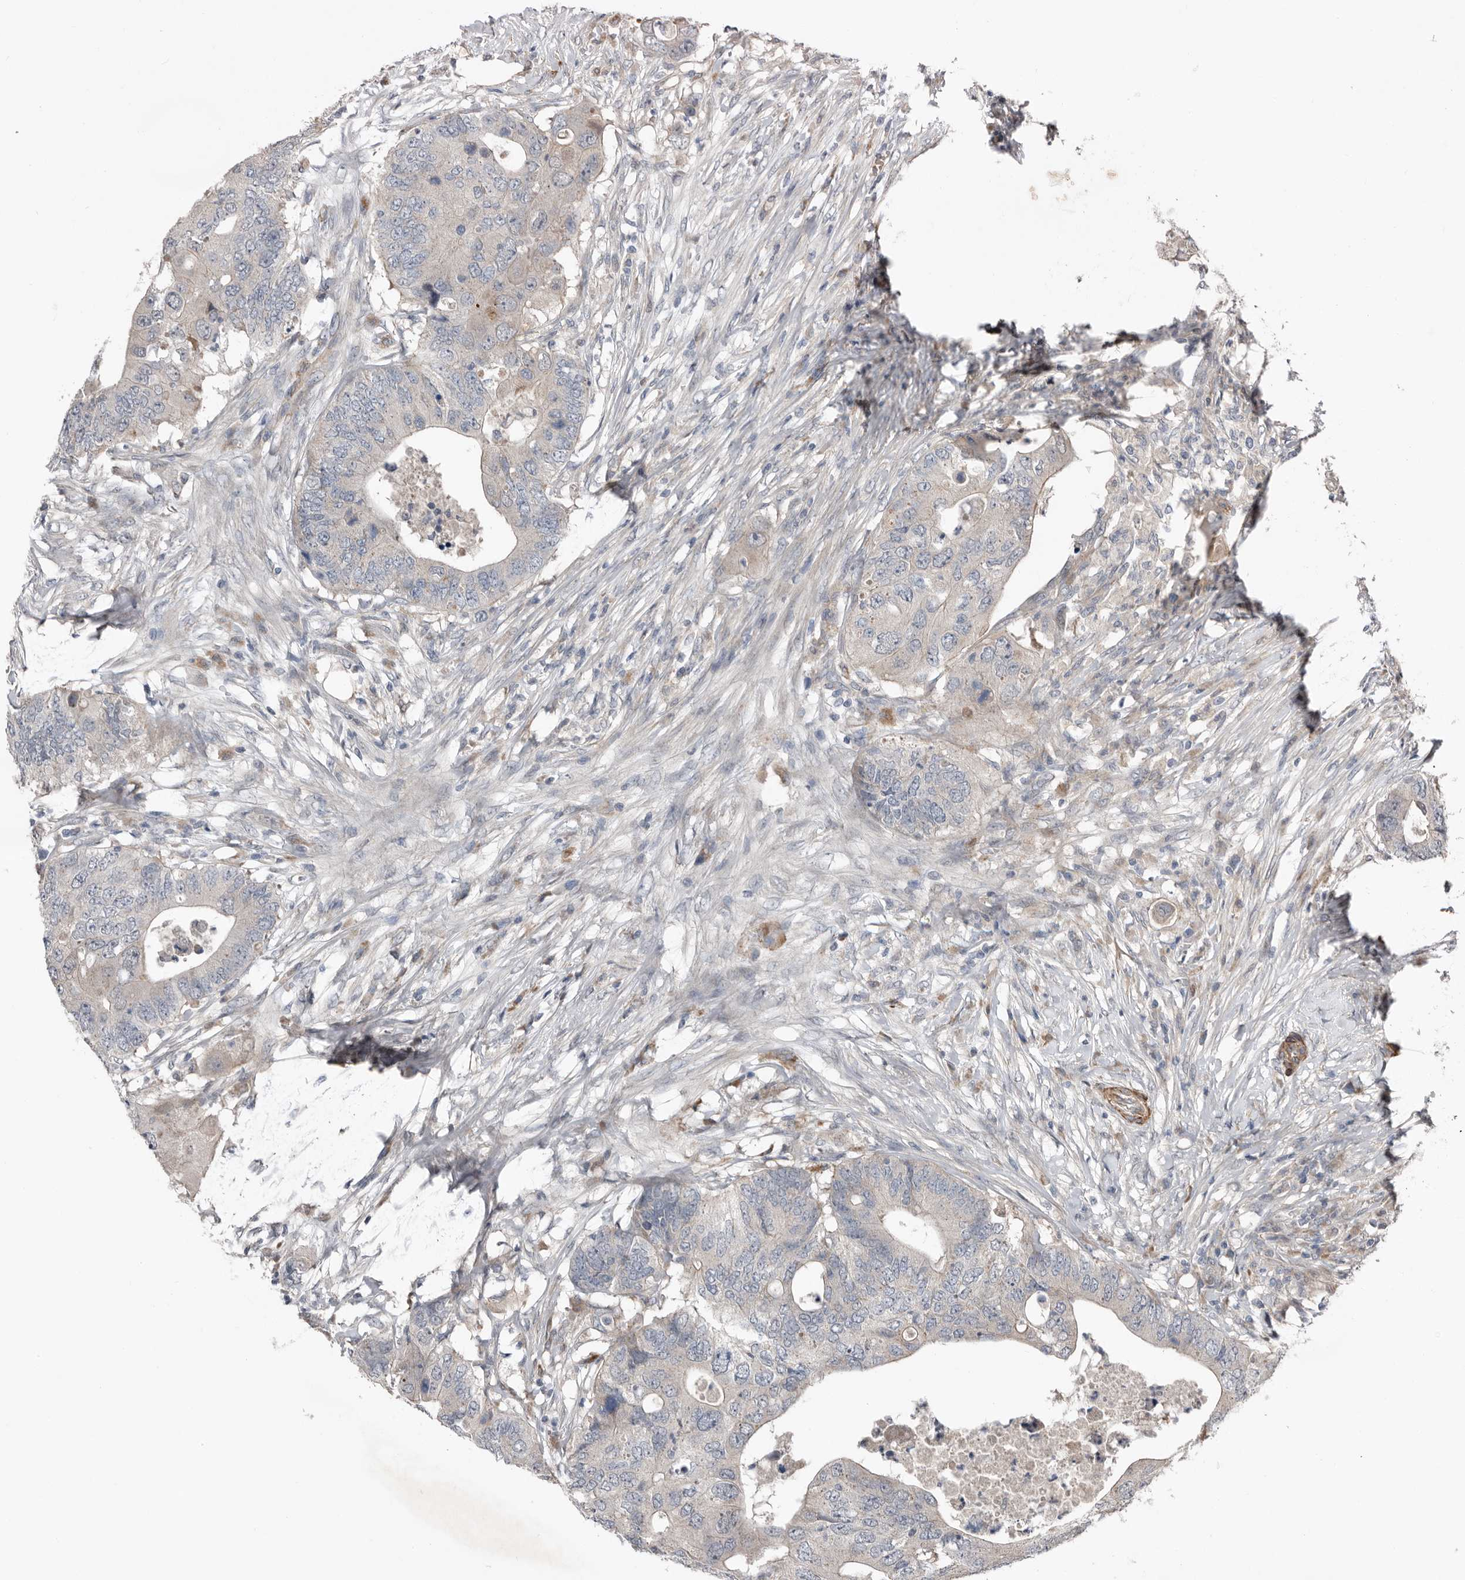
{"staining": {"intensity": "weak", "quantity": "<25%", "location": "cytoplasmic/membranous"}, "tissue": "colorectal cancer", "cell_type": "Tumor cells", "image_type": "cancer", "snomed": [{"axis": "morphology", "description": "Adenocarcinoma, NOS"}, {"axis": "topography", "description": "Colon"}], "caption": "High power microscopy photomicrograph of an immunohistochemistry image of colorectal cancer, revealing no significant staining in tumor cells.", "gene": "RANBP17", "patient": {"sex": "male", "age": 71}}